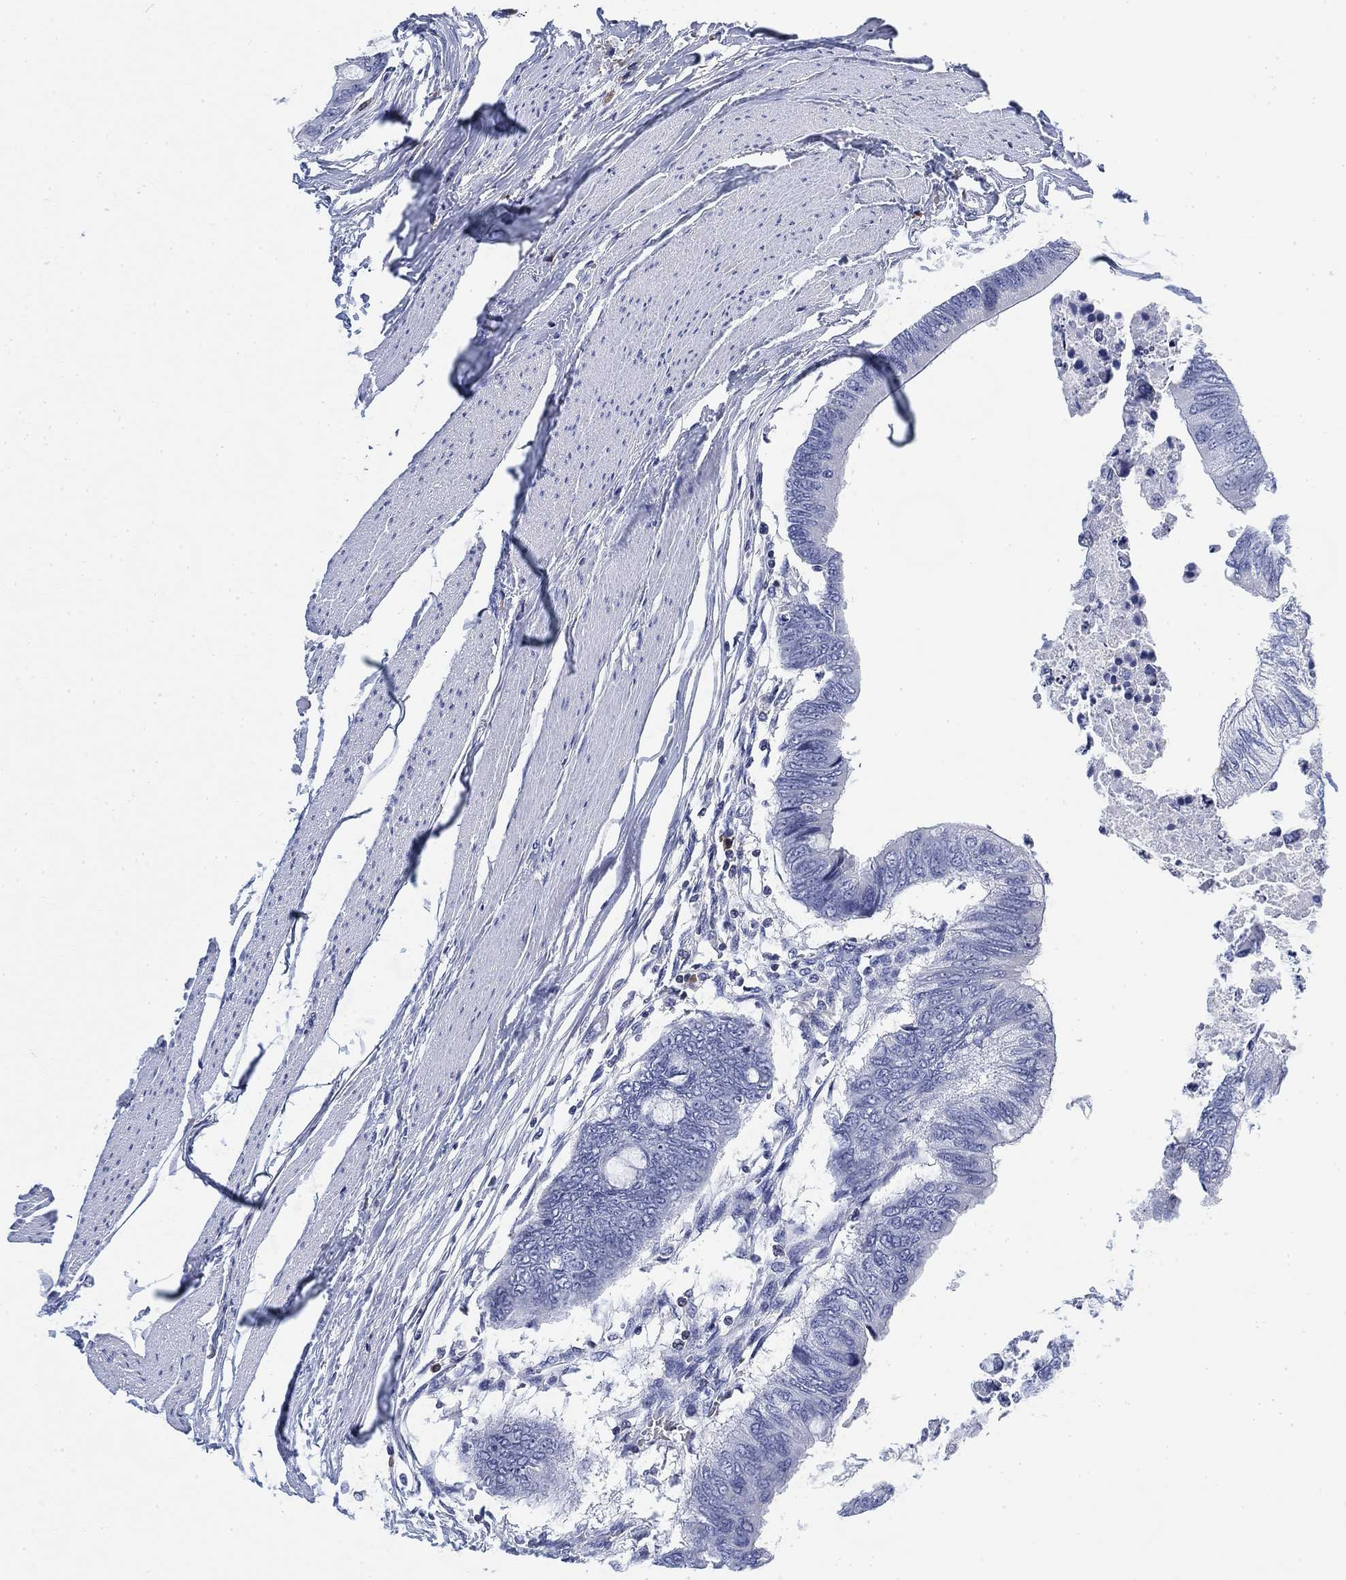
{"staining": {"intensity": "negative", "quantity": "none", "location": "none"}, "tissue": "colorectal cancer", "cell_type": "Tumor cells", "image_type": "cancer", "snomed": [{"axis": "morphology", "description": "Normal tissue, NOS"}, {"axis": "morphology", "description": "Adenocarcinoma, NOS"}, {"axis": "topography", "description": "Rectum"}, {"axis": "topography", "description": "Peripheral nerve tissue"}], "caption": "High magnification brightfield microscopy of adenocarcinoma (colorectal) stained with DAB (3,3'-diaminobenzidine) (brown) and counterstained with hematoxylin (blue): tumor cells show no significant staining.", "gene": "FYB1", "patient": {"sex": "male", "age": 92}}